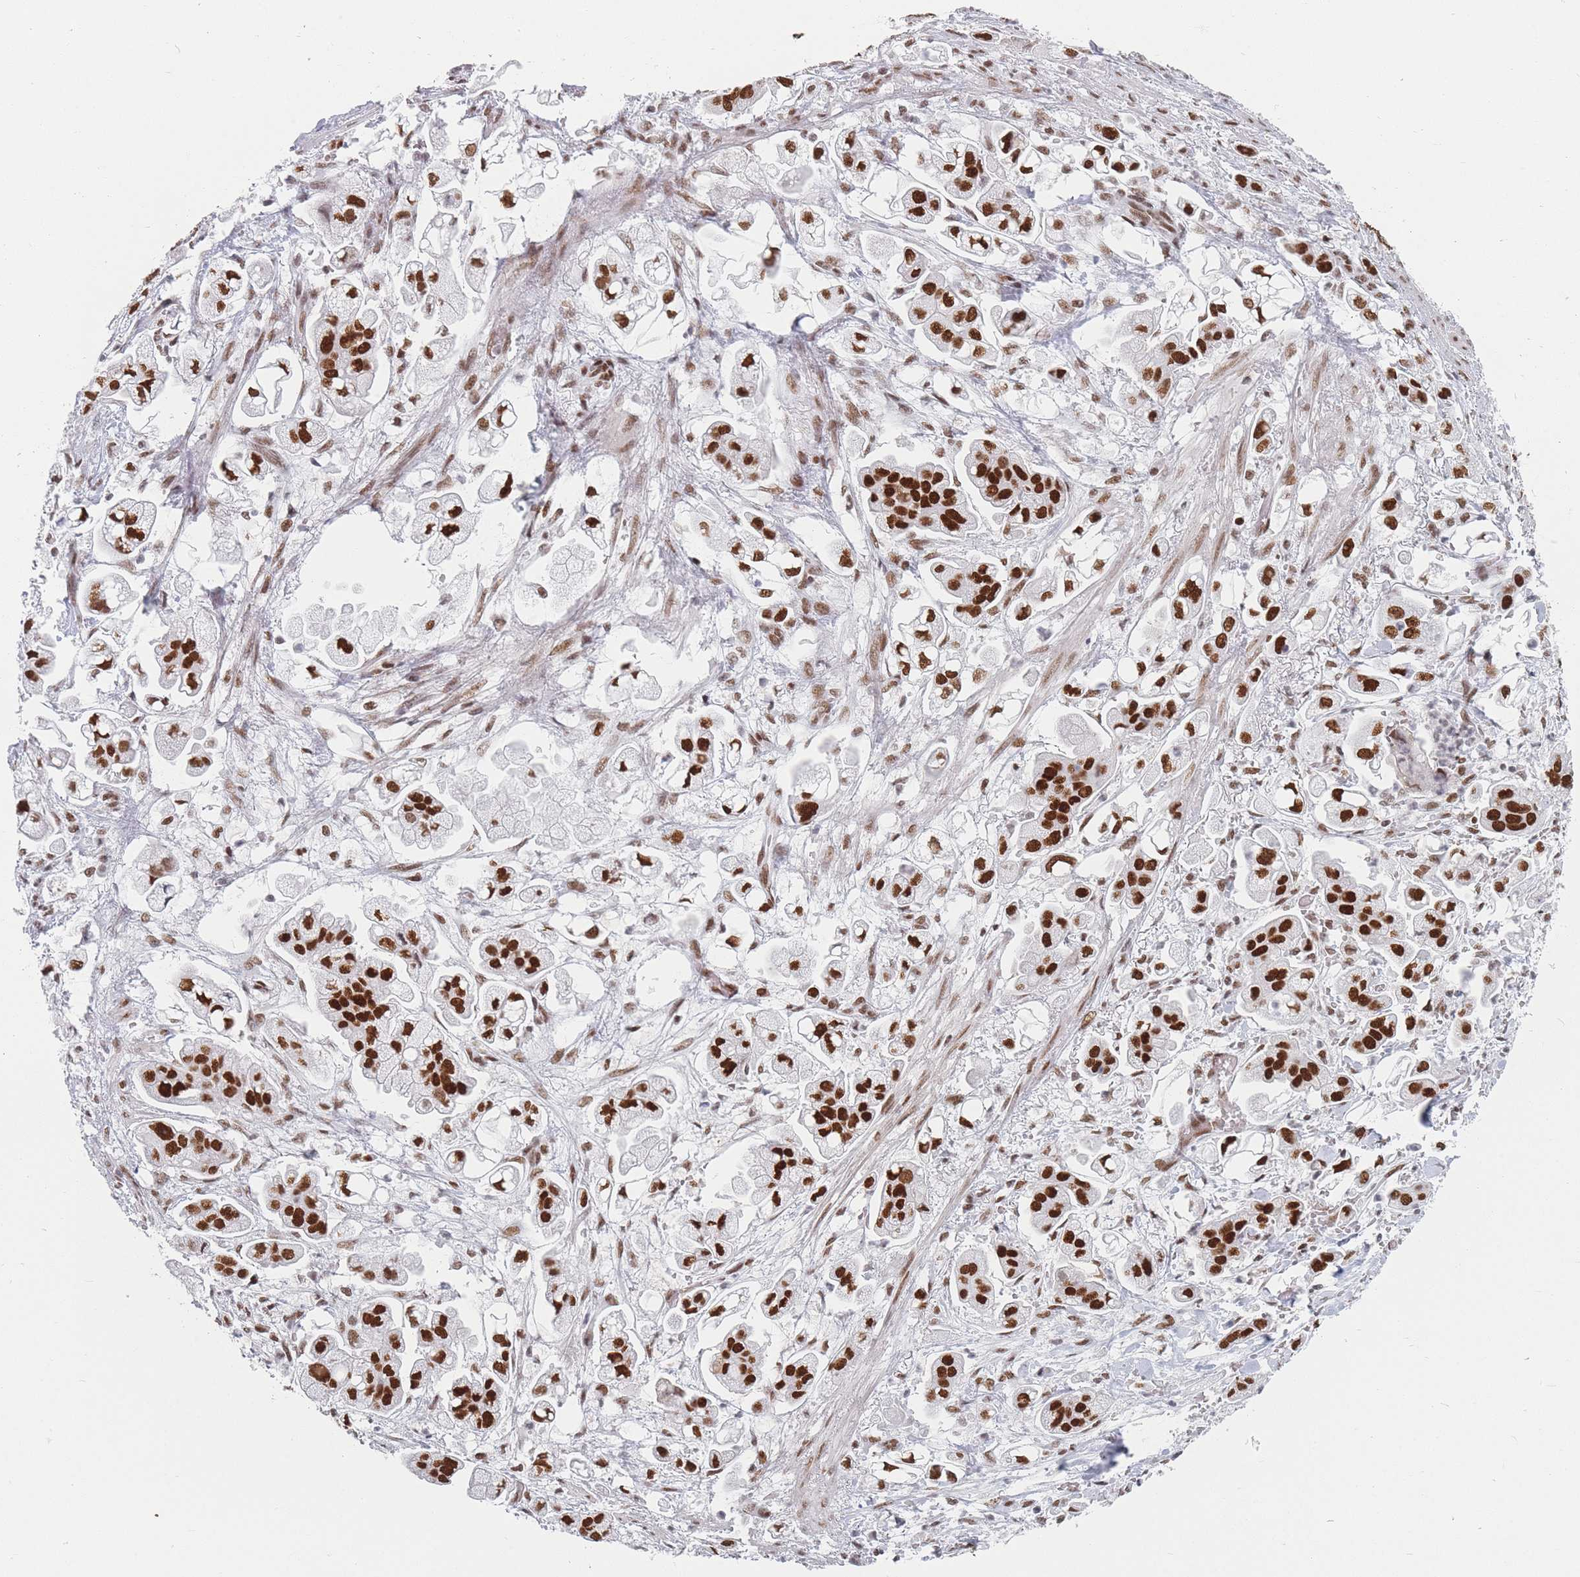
{"staining": {"intensity": "strong", "quantity": "25%-75%", "location": "nuclear"}, "tissue": "stomach cancer", "cell_type": "Tumor cells", "image_type": "cancer", "snomed": [{"axis": "morphology", "description": "Adenocarcinoma, NOS"}, {"axis": "topography", "description": "Stomach"}], "caption": "Immunohistochemical staining of stomach cancer (adenocarcinoma) demonstrates high levels of strong nuclear protein positivity in about 25%-75% of tumor cells. The protein of interest is stained brown, and the nuclei are stained in blue (DAB (3,3'-diaminobenzidine) IHC with brightfield microscopy, high magnification).", "gene": "SAFB2", "patient": {"sex": "male", "age": 62}}